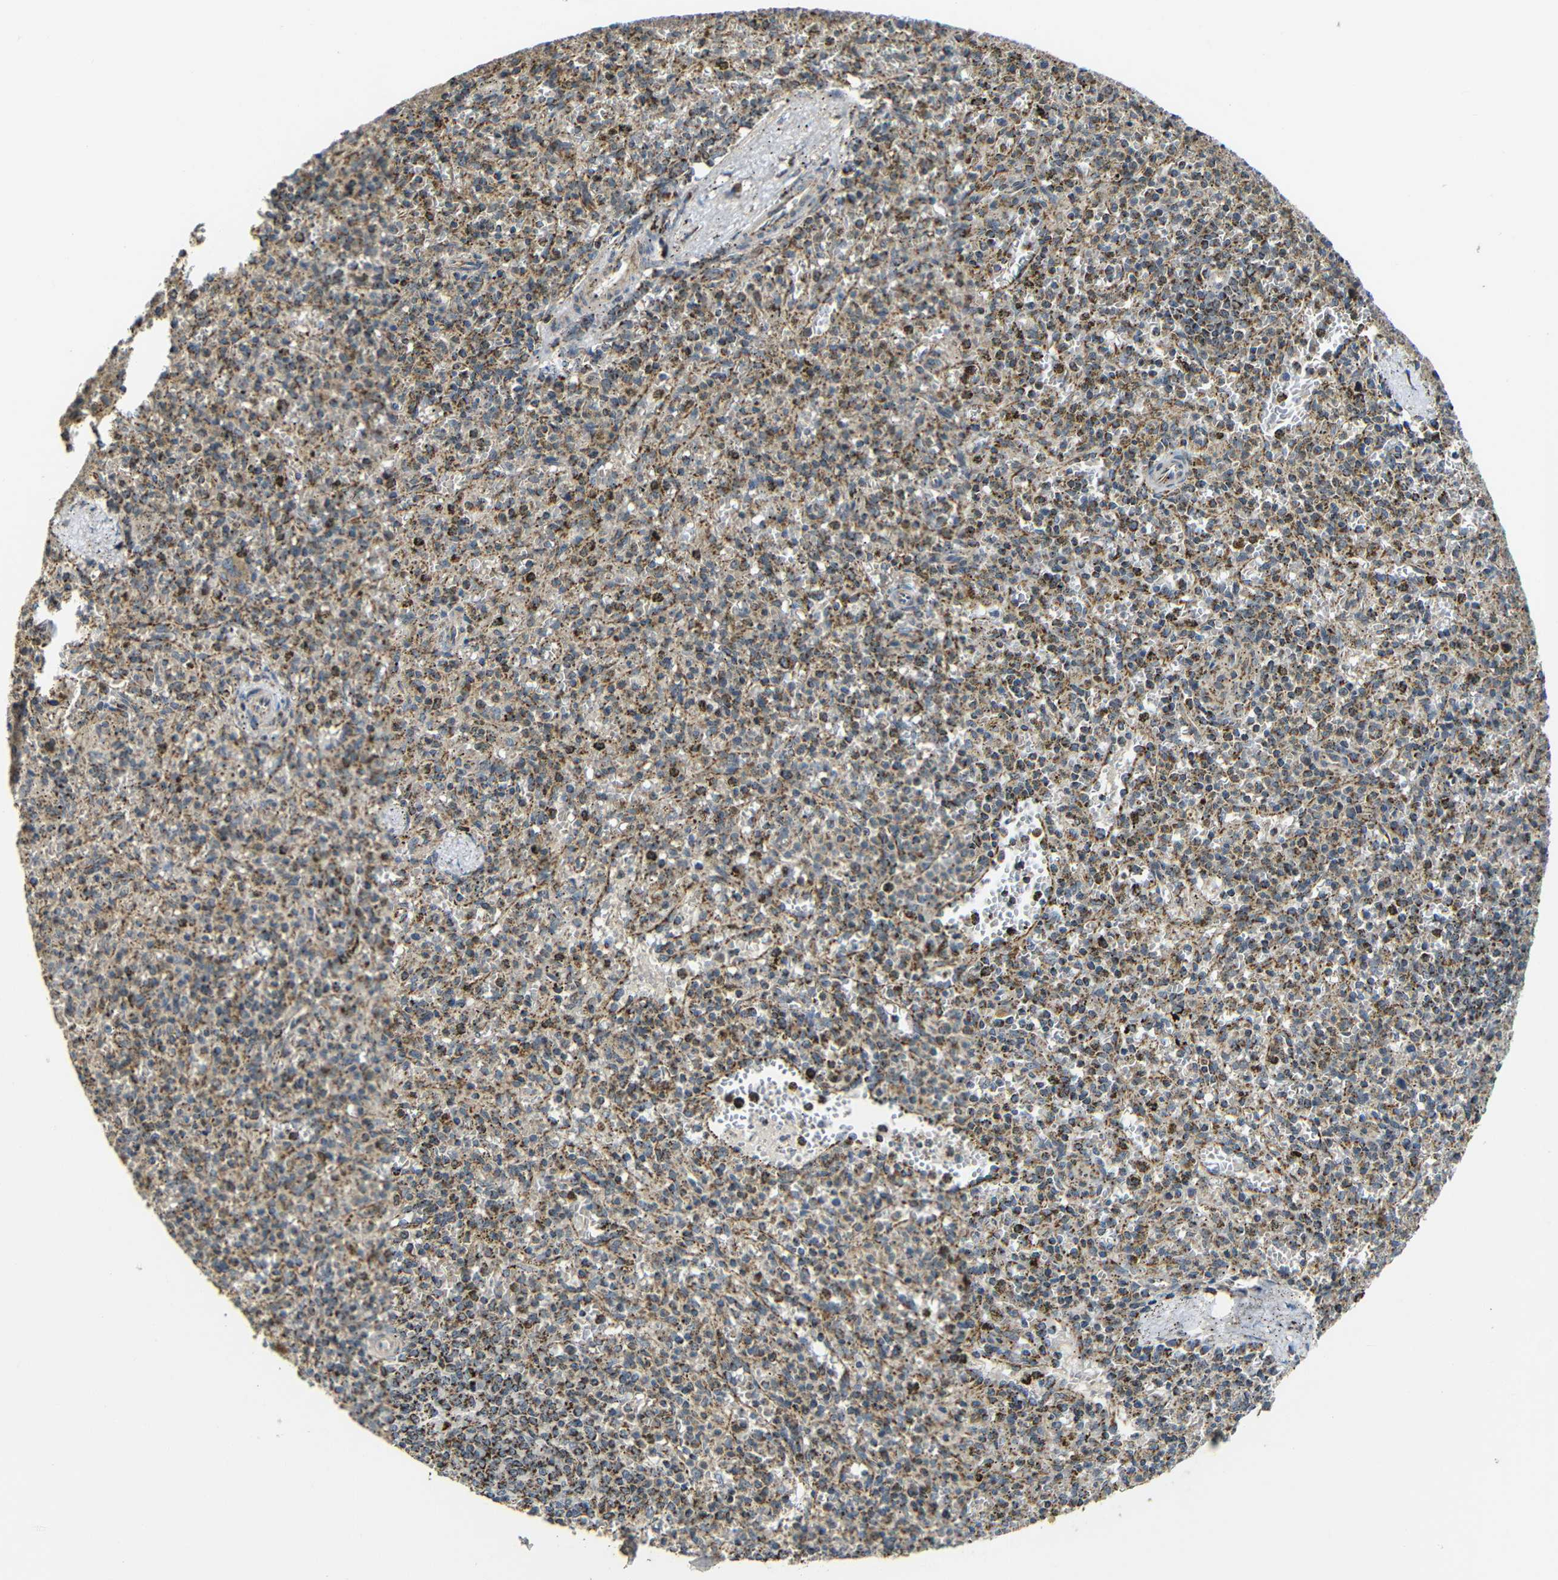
{"staining": {"intensity": "moderate", "quantity": "25%-75%", "location": "cytoplasmic/membranous"}, "tissue": "spleen", "cell_type": "Cells in red pulp", "image_type": "normal", "snomed": [{"axis": "morphology", "description": "Normal tissue, NOS"}, {"axis": "topography", "description": "Spleen"}], "caption": "High-power microscopy captured an IHC photomicrograph of normal spleen, revealing moderate cytoplasmic/membranous expression in approximately 25%-75% of cells in red pulp. (IHC, brightfield microscopy, high magnification).", "gene": "NR3C2", "patient": {"sex": "male", "age": 72}}